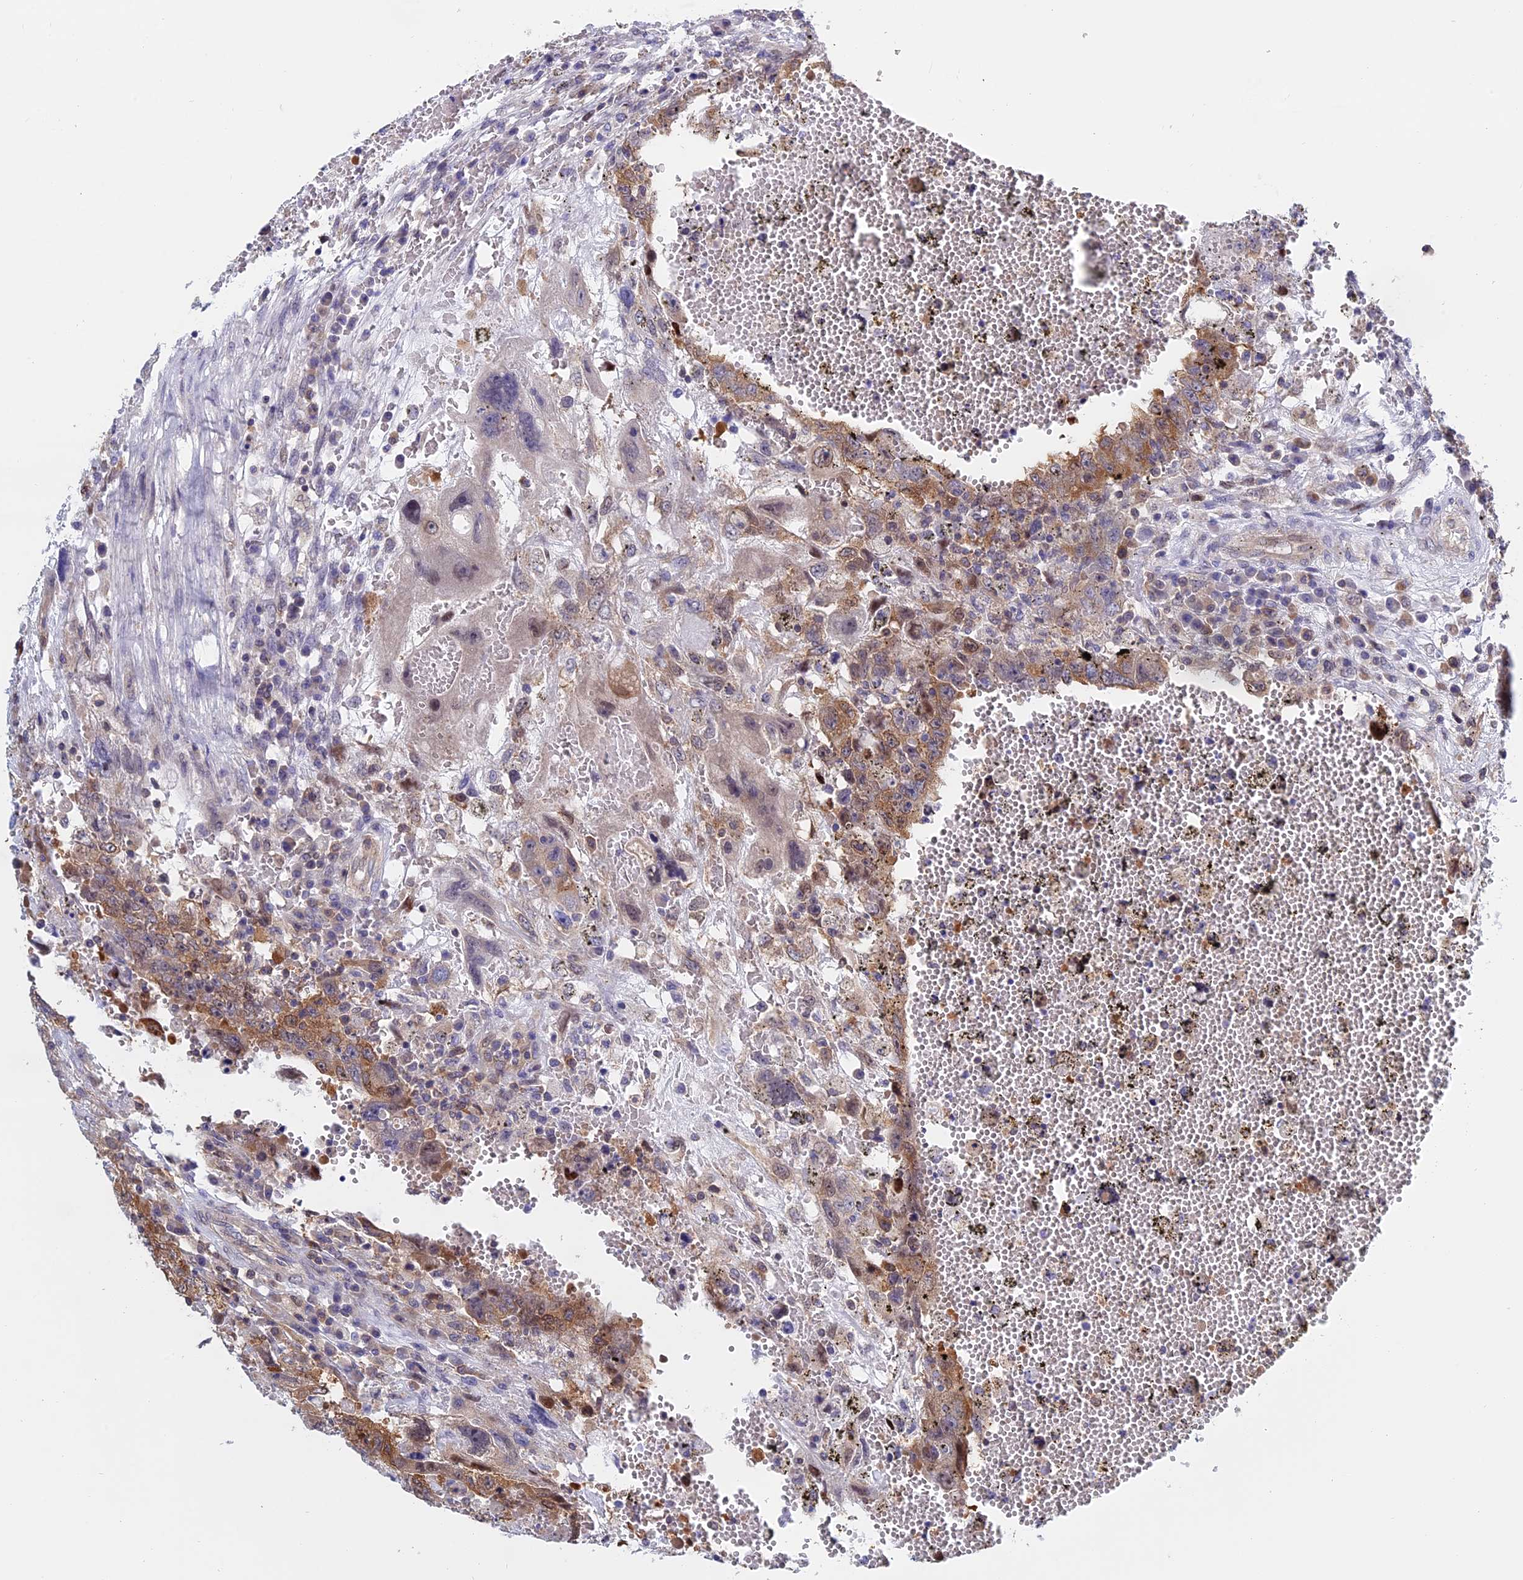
{"staining": {"intensity": "moderate", "quantity": ">75%", "location": "cytoplasmic/membranous"}, "tissue": "testis cancer", "cell_type": "Tumor cells", "image_type": "cancer", "snomed": [{"axis": "morphology", "description": "Carcinoma, Embryonal, NOS"}, {"axis": "topography", "description": "Testis"}], "caption": "The histopathology image shows staining of testis cancer, revealing moderate cytoplasmic/membranous protein expression (brown color) within tumor cells.", "gene": "NAA10", "patient": {"sex": "male", "age": 26}}